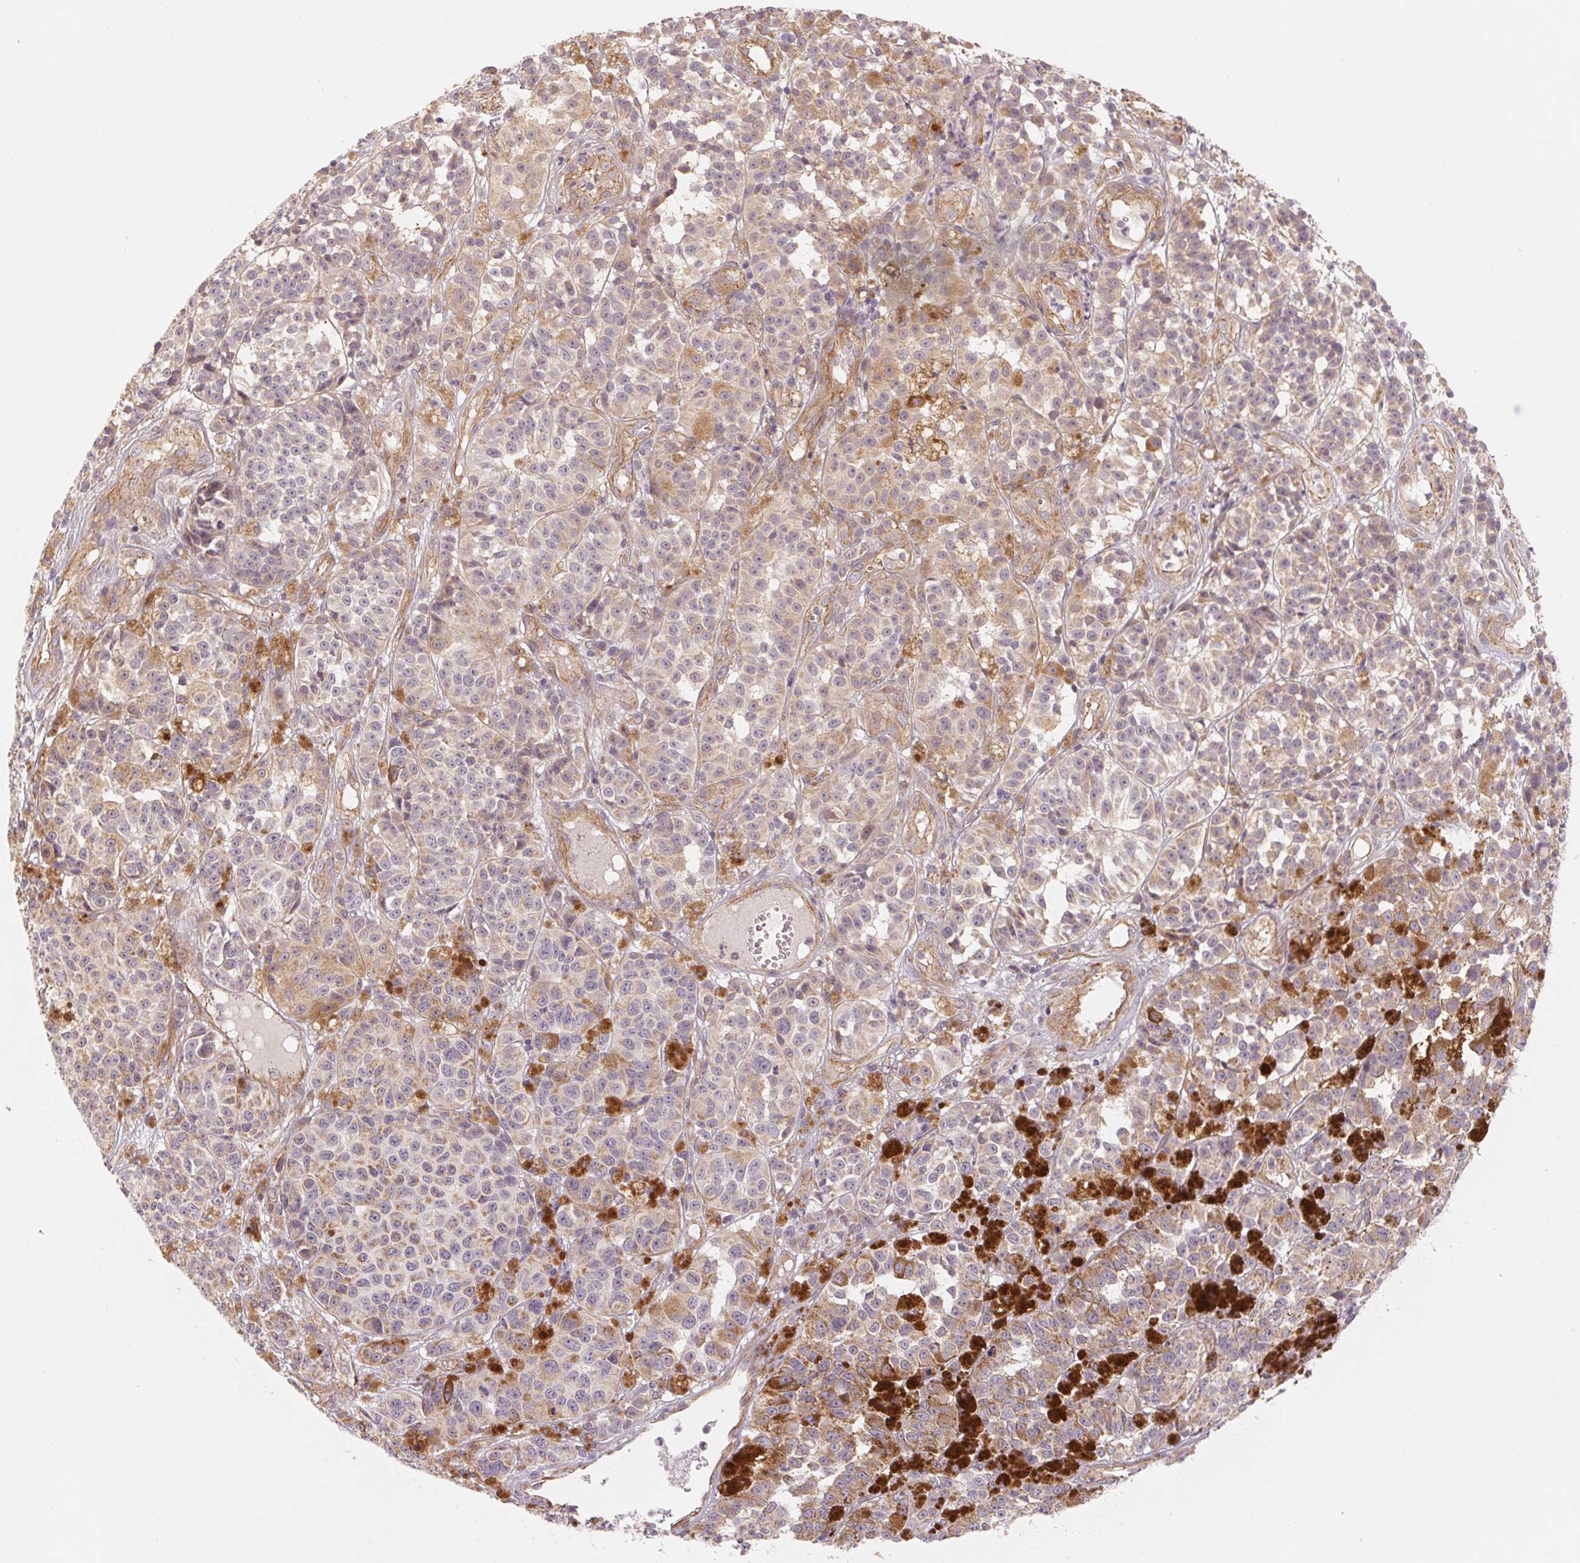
{"staining": {"intensity": "moderate", "quantity": "25%-75%", "location": "cytoplasmic/membranous"}, "tissue": "melanoma", "cell_type": "Tumor cells", "image_type": "cancer", "snomed": [{"axis": "morphology", "description": "Malignant melanoma, NOS"}, {"axis": "topography", "description": "Skin"}], "caption": "Immunohistochemical staining of human melanoma shows medium levels of moderate cytoplasmic/membranous protein expression in approximately 25%-75% of tumor cells.", "gene": "CCDC112", "patient": {"sex": "female", "age": 58}}